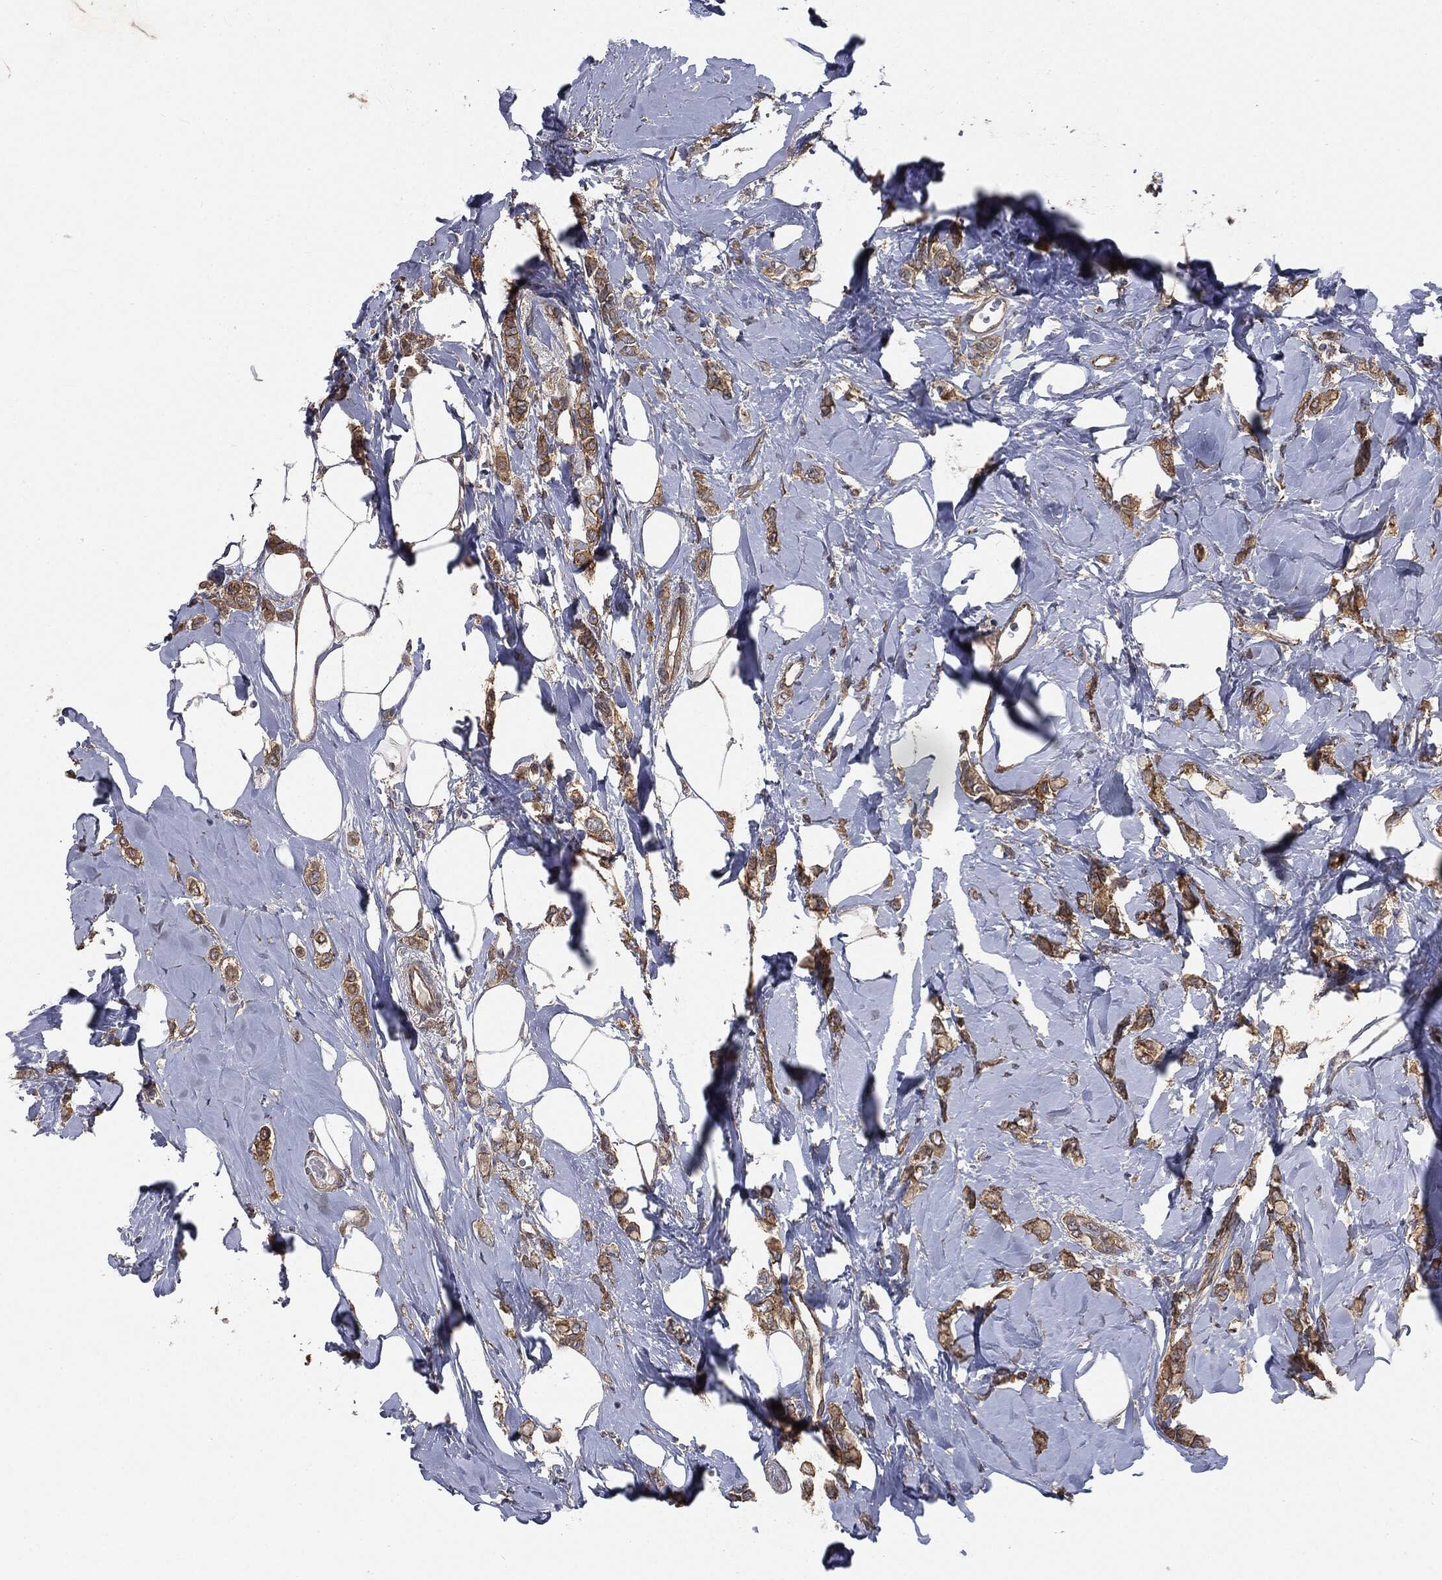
{"staining": {"intensity": "strong", "quantity": ">75%", "location": "cytoplasmic/membranous"}, "tissue": "breast cancer", "cell_type": "Tumor cells", "image_type": "cancer", "snomed": [{"axis": "morphology", "description": "Lobular carcinoma"}, {"axis": "topography", "description": "Breast"}], "caption": "Immunohistochemistry (IHC) micrograph of breast cancer stained for a protein (brown), which exhibits high levels of strong cytoplasmic/membranous expression in approximately >75% of tumor cells.", "gene": "EPS15L1", "patient": {"sex": "female", "age": 66}}